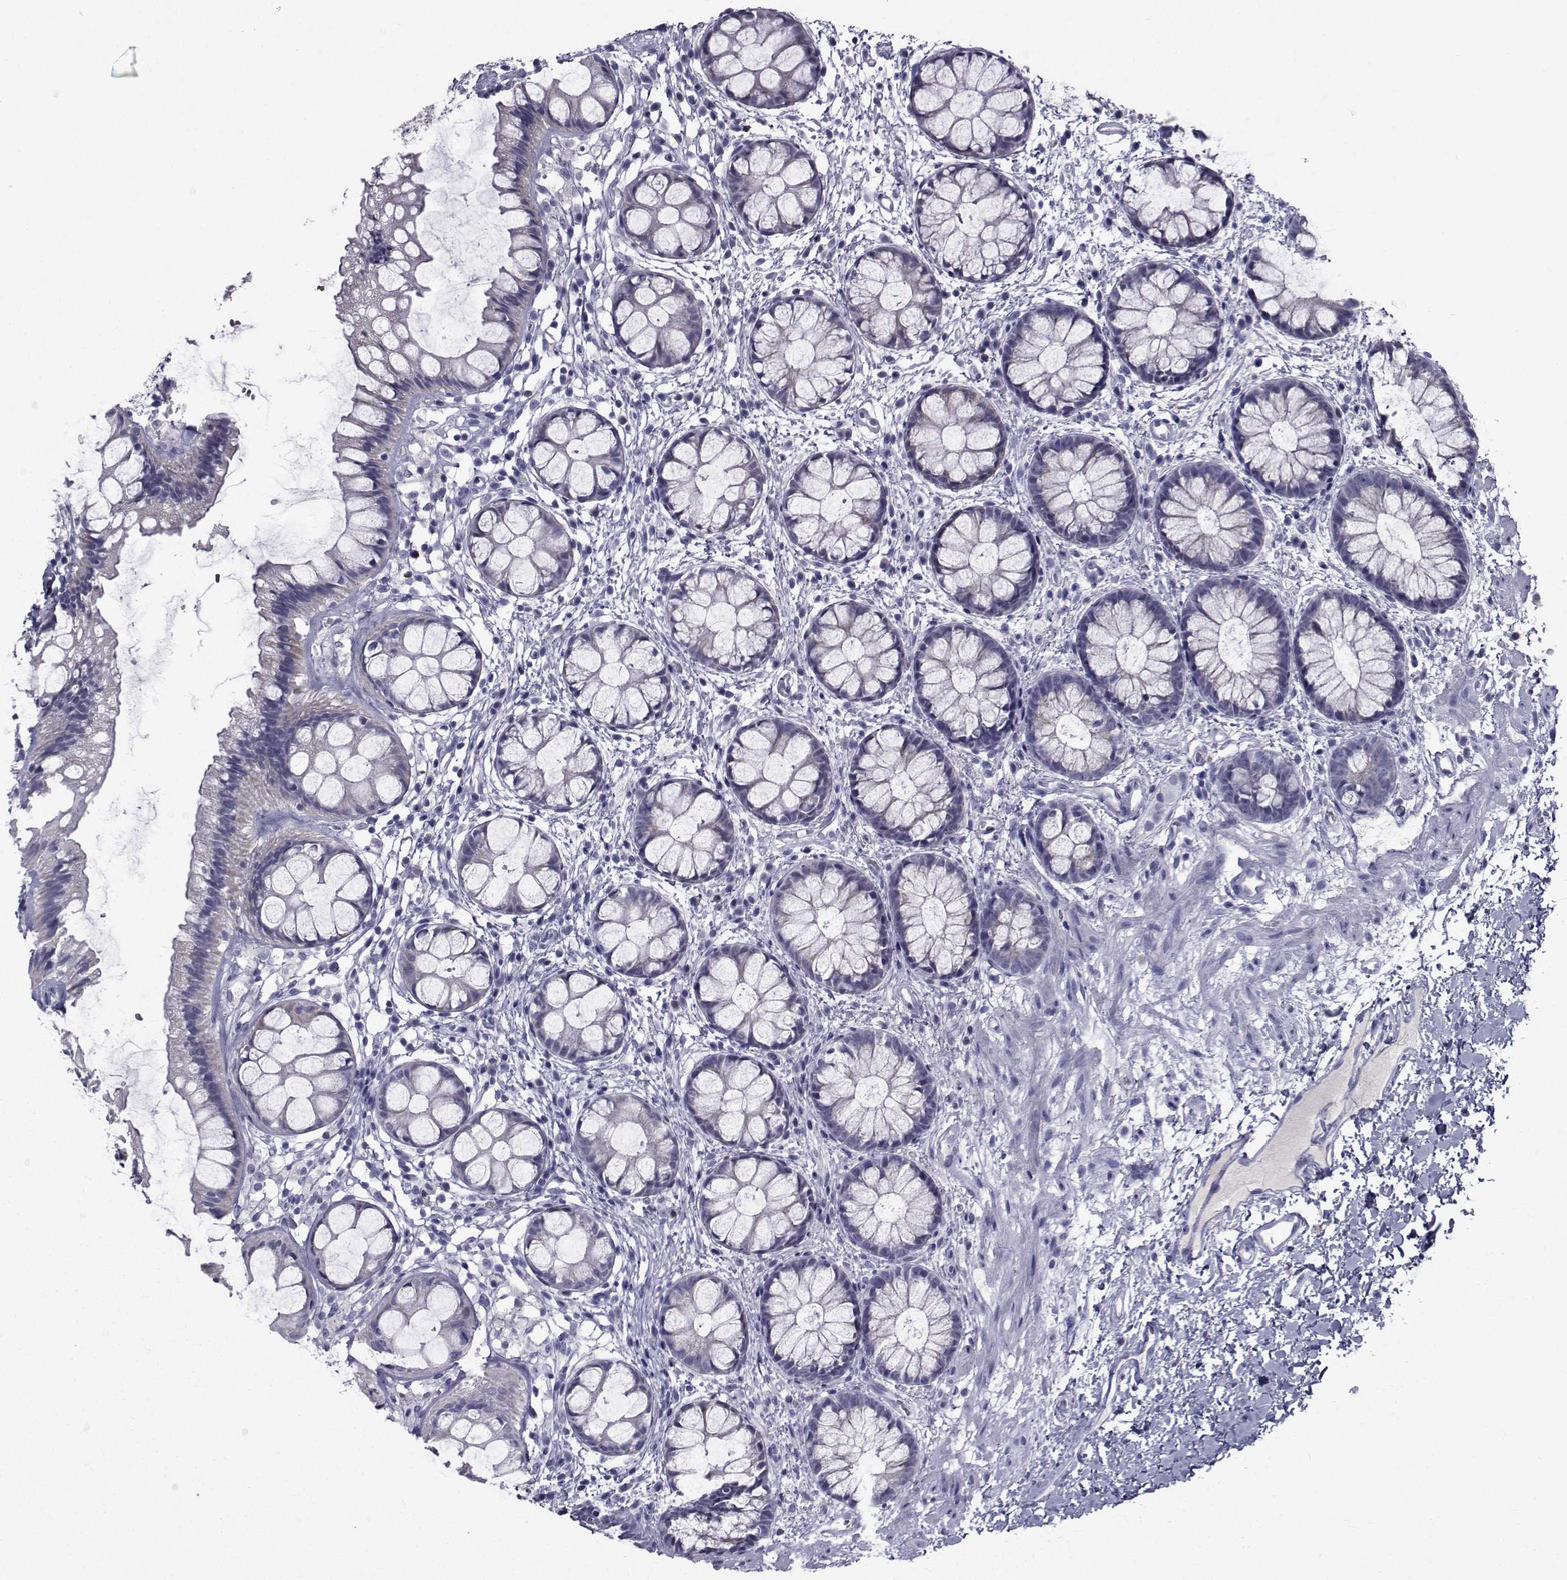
{"staining": {"intensity": "negative", "quantity": "none", "location": "none"}, "tissue": "rectum", "cell_type": "Glandular cells", "image_type": "normal", "snomed": [{"axis": "morphology", "description": "Normal tissue, NOS"}, {"axis": "topography", "description": "Rectum"}], "caption": "A high-resolution histopathology image shows immunohistochemistry staining of unremarkable rectum, which demonstrates no significant expression in glandular cells.", "gene": "FDXR", "patient": {"sex": "female", "age": 62}}